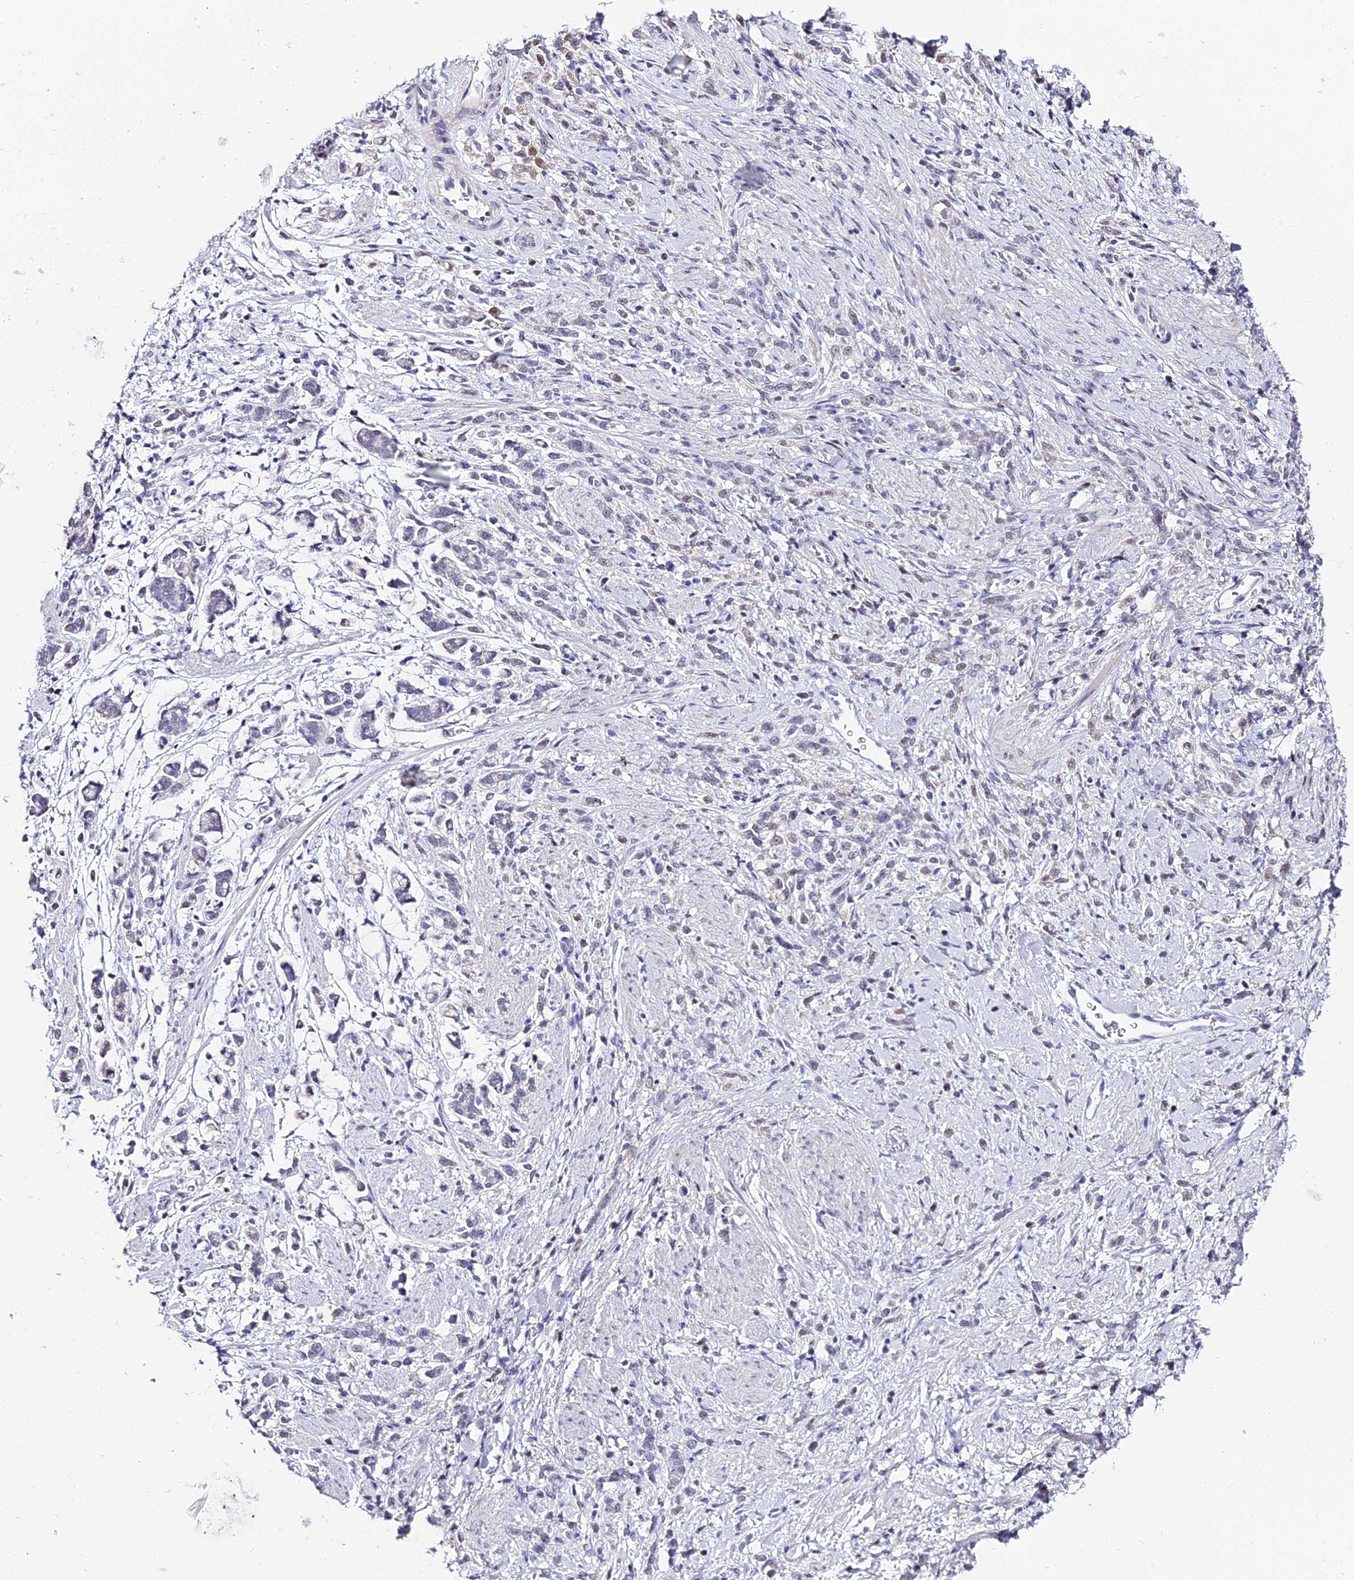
{"staining": {"intensity": "negative", "quantity": "none", "location": "none"}, "tissue": "stomach cancer", "cell_type": "Tumor cells", "image_type": "cancer", "snomed": [{"axis": "morphology", "description": "Adenocarcinoma, NOS"}, {"axis": "topography", "description": "Stomach"}], "caption": "IHC of adenocarcinoma (stomach) demonstrates no expression in tumor cells.", "gene": "ABHD14A-ACY1", "patient": {"sex": "female", "age": 60}}